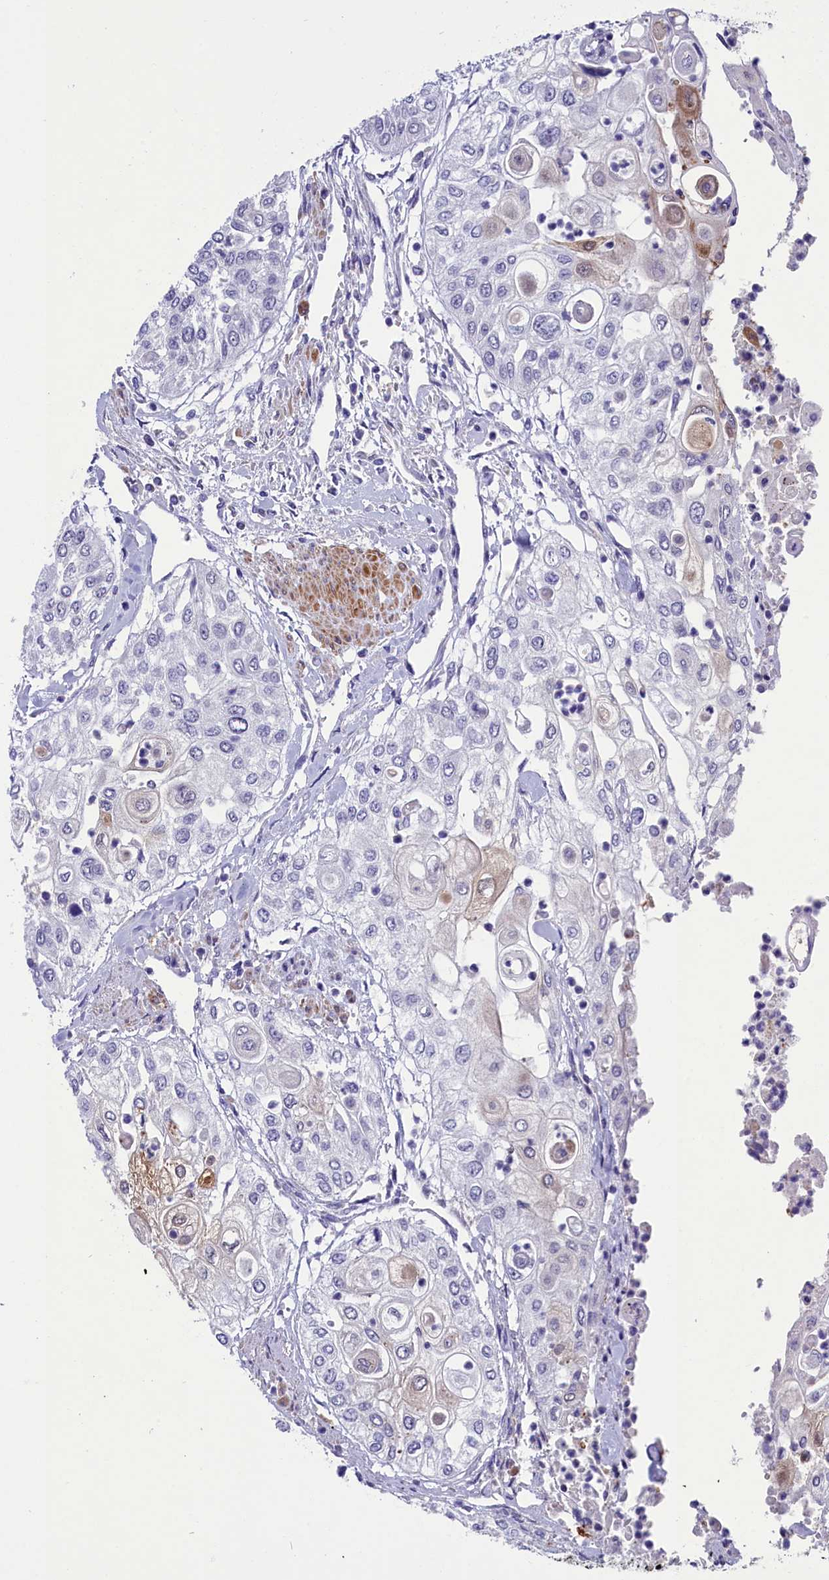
{"staining": {"intensity": "moderate", "quantity": "<25%", "location": "cytoplasmic/membranous"}, "tissue": "urothelial cancer", "cell_type": "Tumor cells", "image_type": "cancer", "snomed": [{"axis": "morphology", "description": "Urothelial carcinoma, High grade"}, {"axis": "topography", "description": "Urinary bladder"}], "caption": "Brown immunohistochemical staining in urothelial cancer demonstrates moderate cytoplasmic/membranous staining in approximately <25% of tumor cells. The staining was performed using DAB (3,3'-diaminobenzidine), with brown indicating positive protein expression. Nuclei are stained blue with hematoxylin.", "gene": "SCD5", "patient": {"sex": "female", "age": 79}}